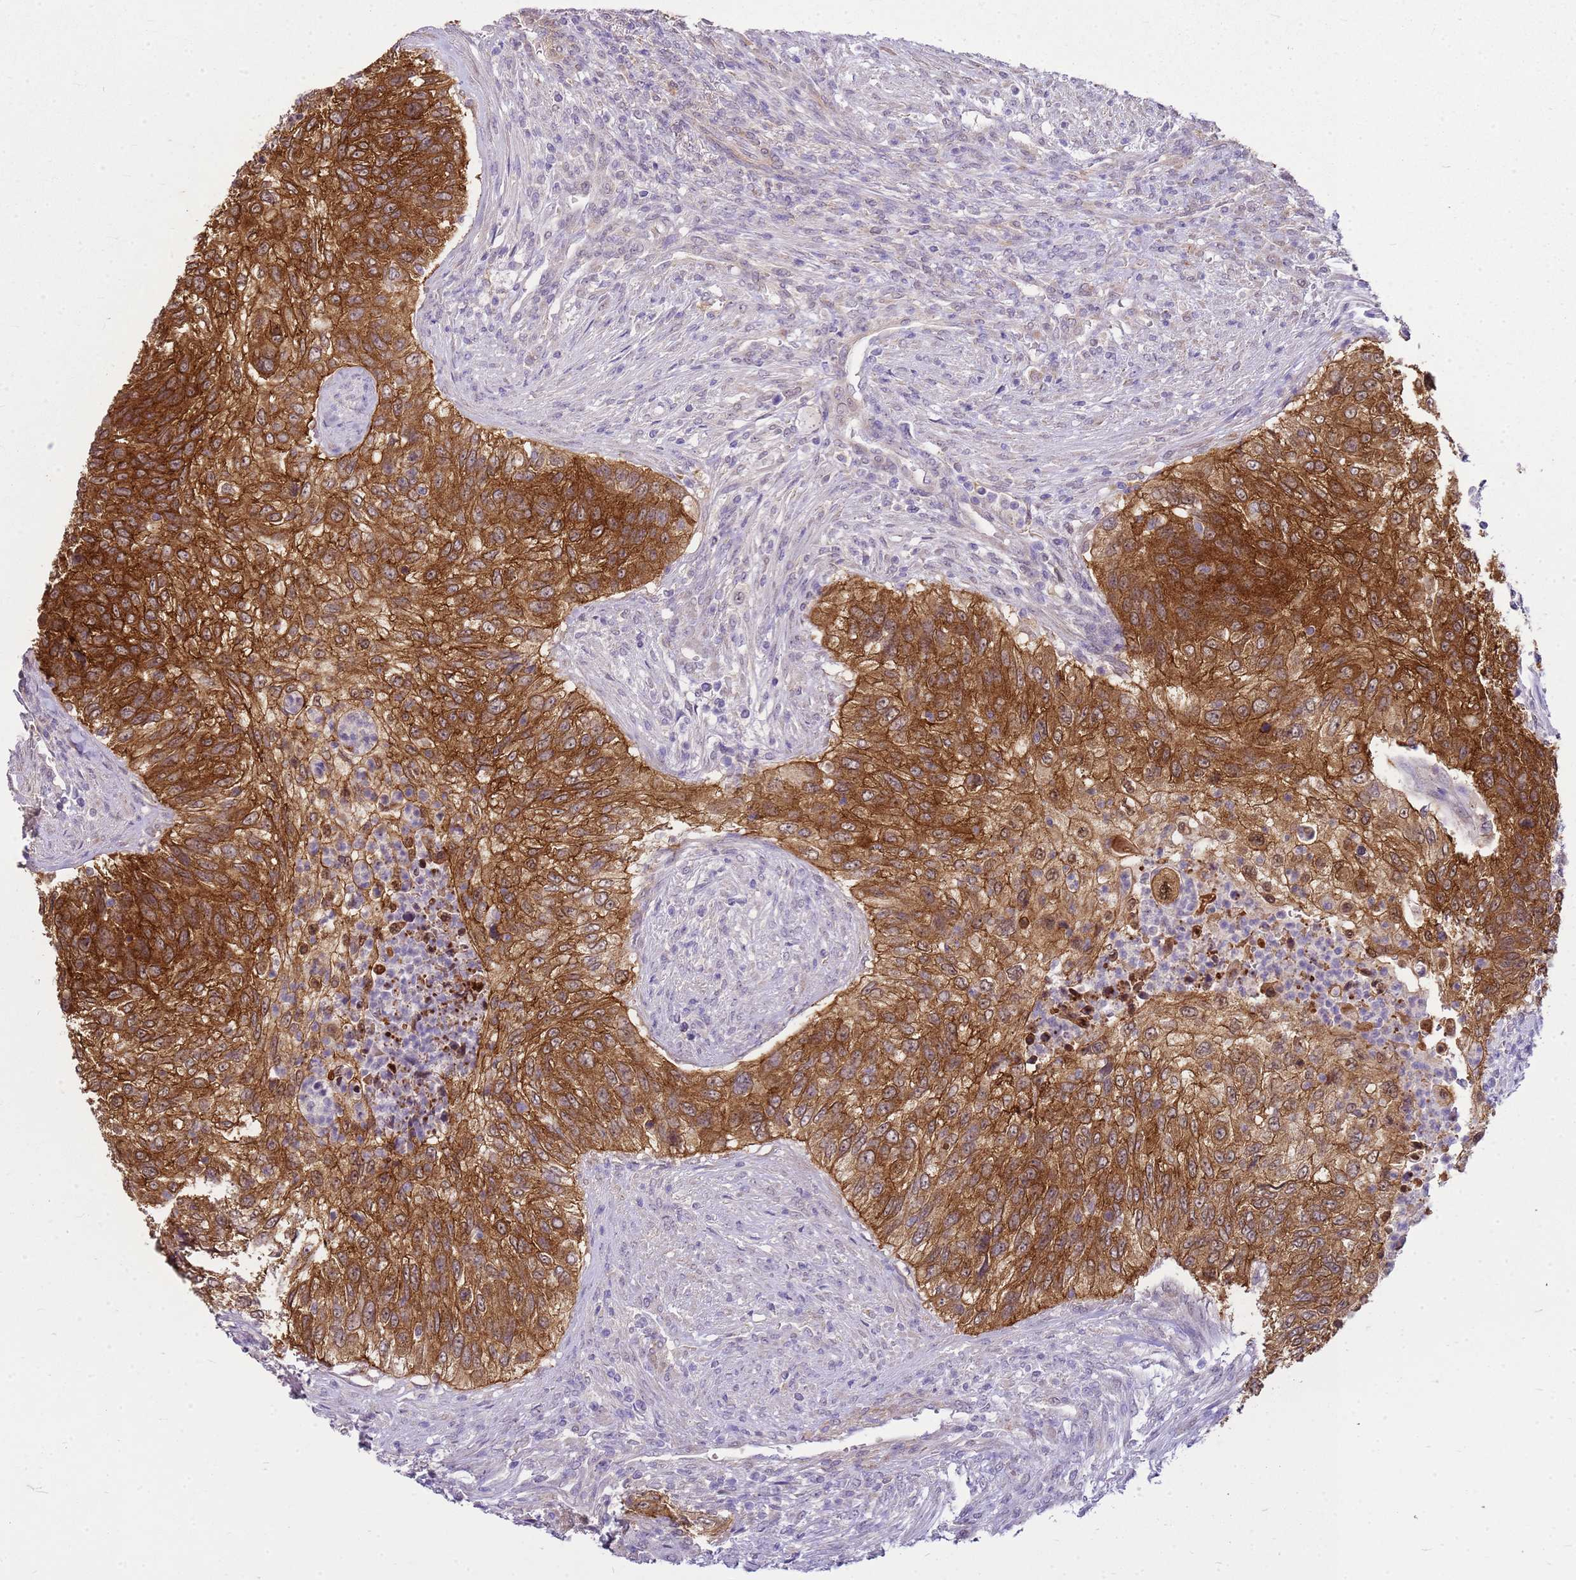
{"staining": {"intensity": "strong", "quantity": ">75%", "location": "cytoplasmic/membranous"}, "tissue": "urothelial cancer", "cell_type": "Tumor cells", "image_type": "cancer", "snomed": [{"axis": "morphology", "description": "Urothelial carcinoma, High grade"}, {"axis": "topography", "description": "Urinary bladder"}], "caption": "Tumor cells reveal strong cytoplasmic/membranous positivity in about >75% of cells in urothelial cancer.", "gene": "HSPB1", "patient": {"sex": "female", "age": 60}}